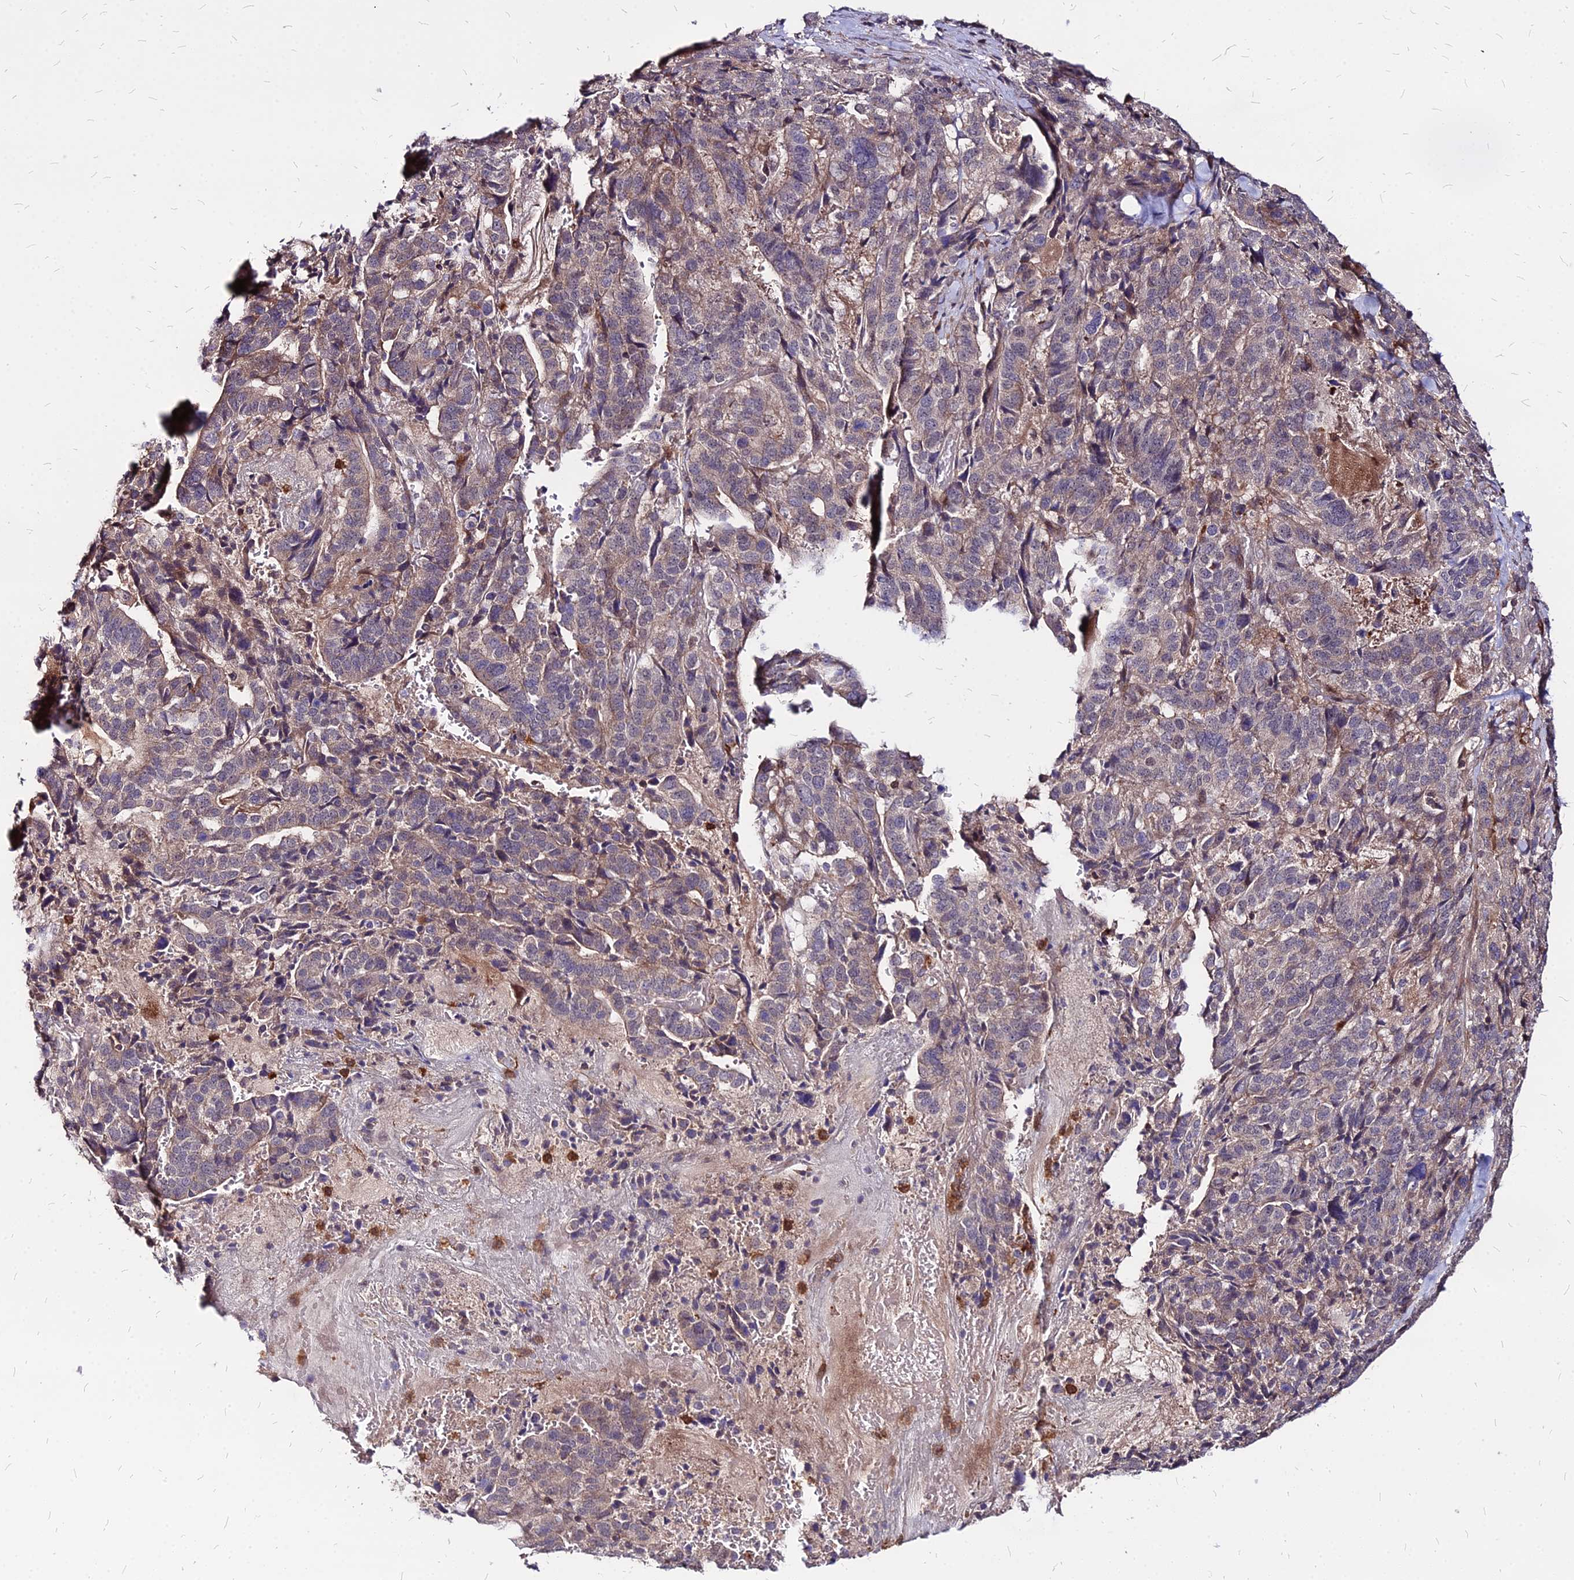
{"staining": {"intensity": "weak", "quantity": "<25%", "location": "cytoplasmic/membranous"}, "tissue": "stomach cancer", "cell_type": "Tumor cells", "image_type": "cancer", "snomed": [{"axis": "morphology", "description": "Adenocarcinoma, NOS"}, {"axis": "topography", "description": "Stomach"}], "caption": "This photomicrograph is of stomach adenocarcinoma stained with IHC to label a protein in brown with the nuclei are counter-stained blue. There is no staining in tumor cells.", "gene": "APBA3", "patient": {"sex": "male", "age": 48}}